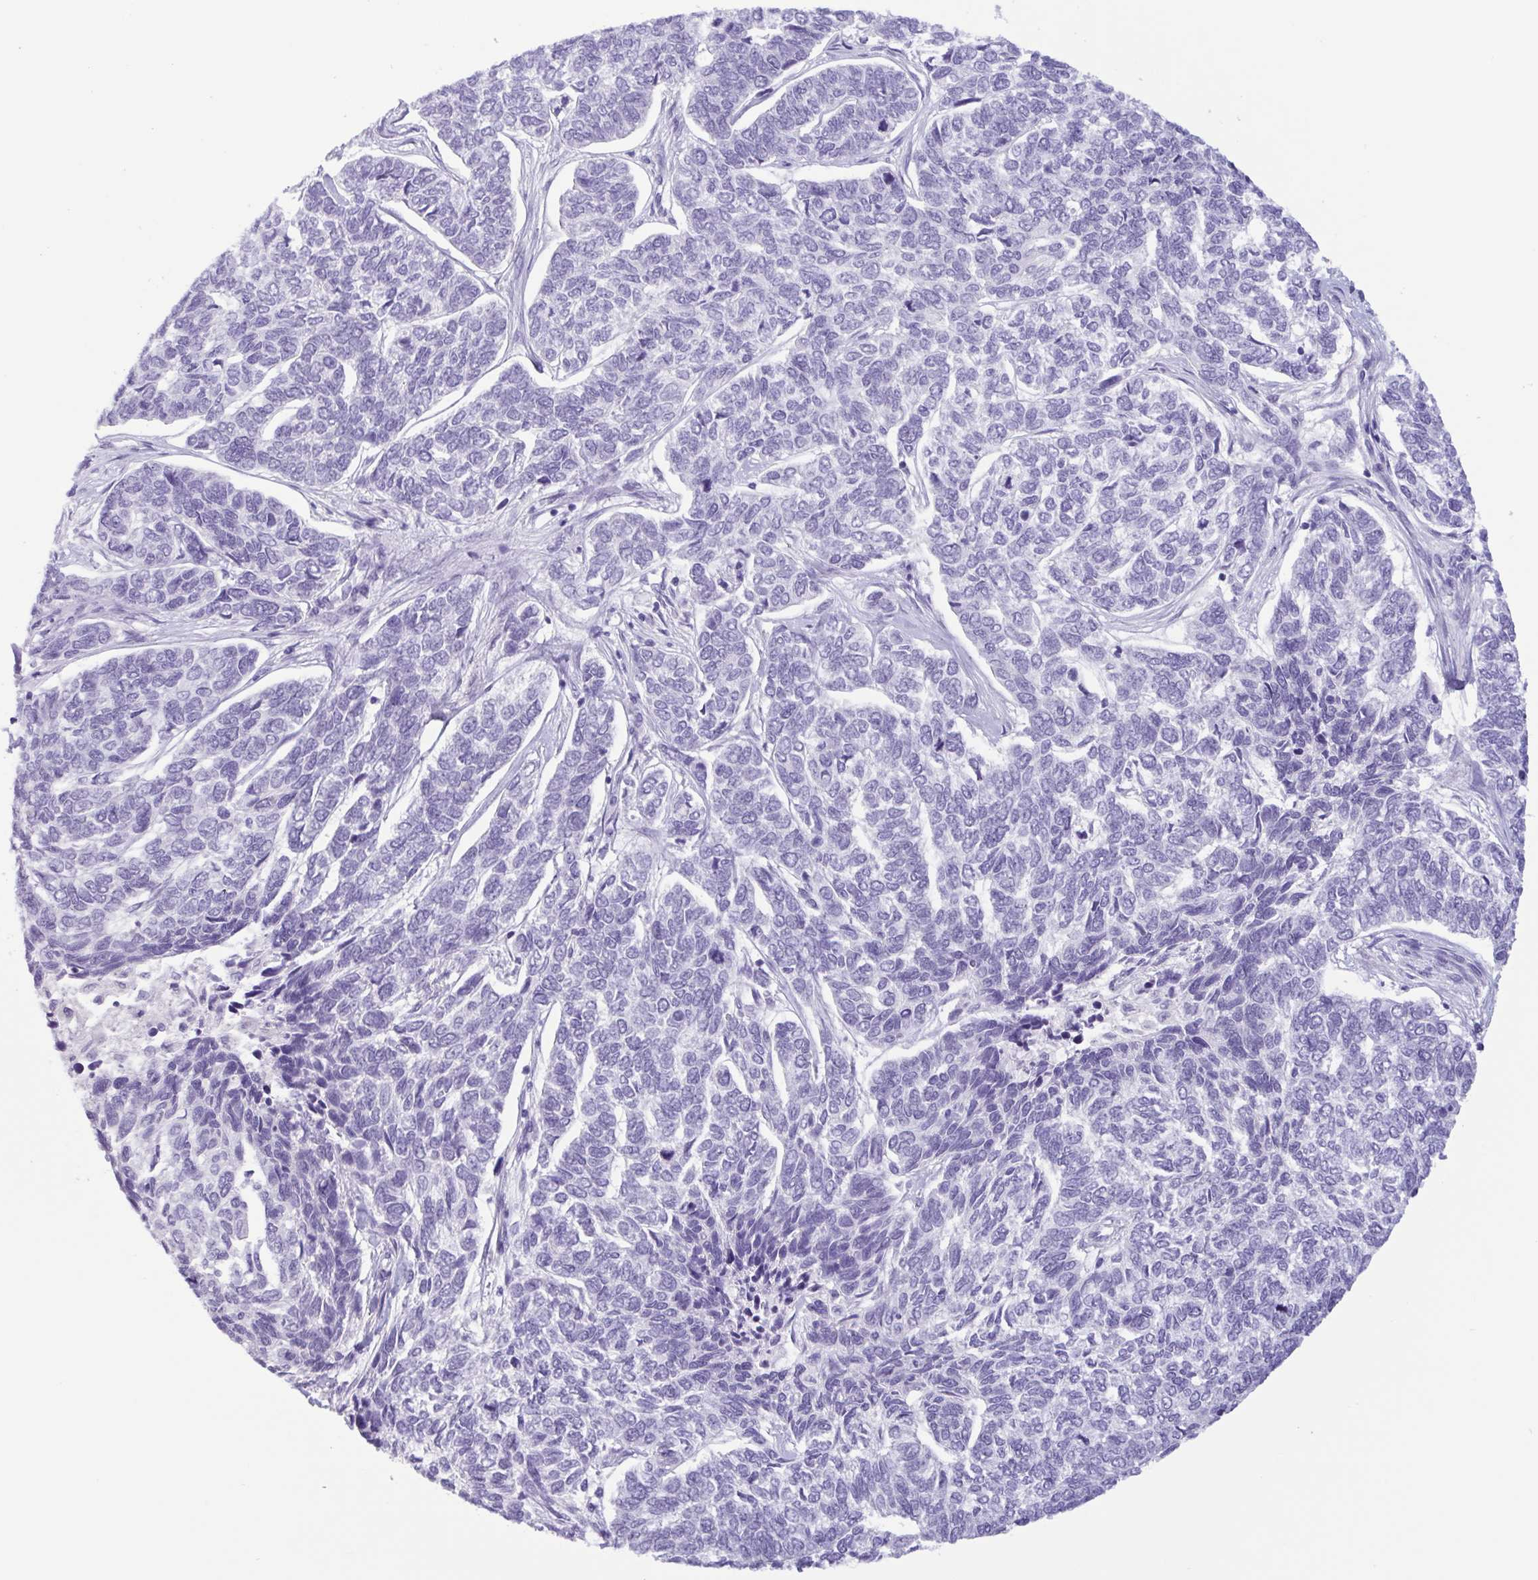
{"staining": {"intensity": "negative", "quantity": "none", "location": "none"}, "tissue": "skin cancer", "cell_type": "Tumor cells", "image_type": "cancer", "snomed": [{"axis": "morphology", "description": "Basal cell carcinoma"}, {"axis": "topography", "description": "Skin"}], "caption": "A high-resolution micrograph shows immunohistochemistry staining of basal cell carcinoma (skin), which exhibits no significant positivity in tumor cells. Brightfield microscopy of IHC stained with DAB (brown) and hematoxylin (blue), captured at high magnification.", "gene": "LTF", "patient": {"sex": "female", "age": 65}}